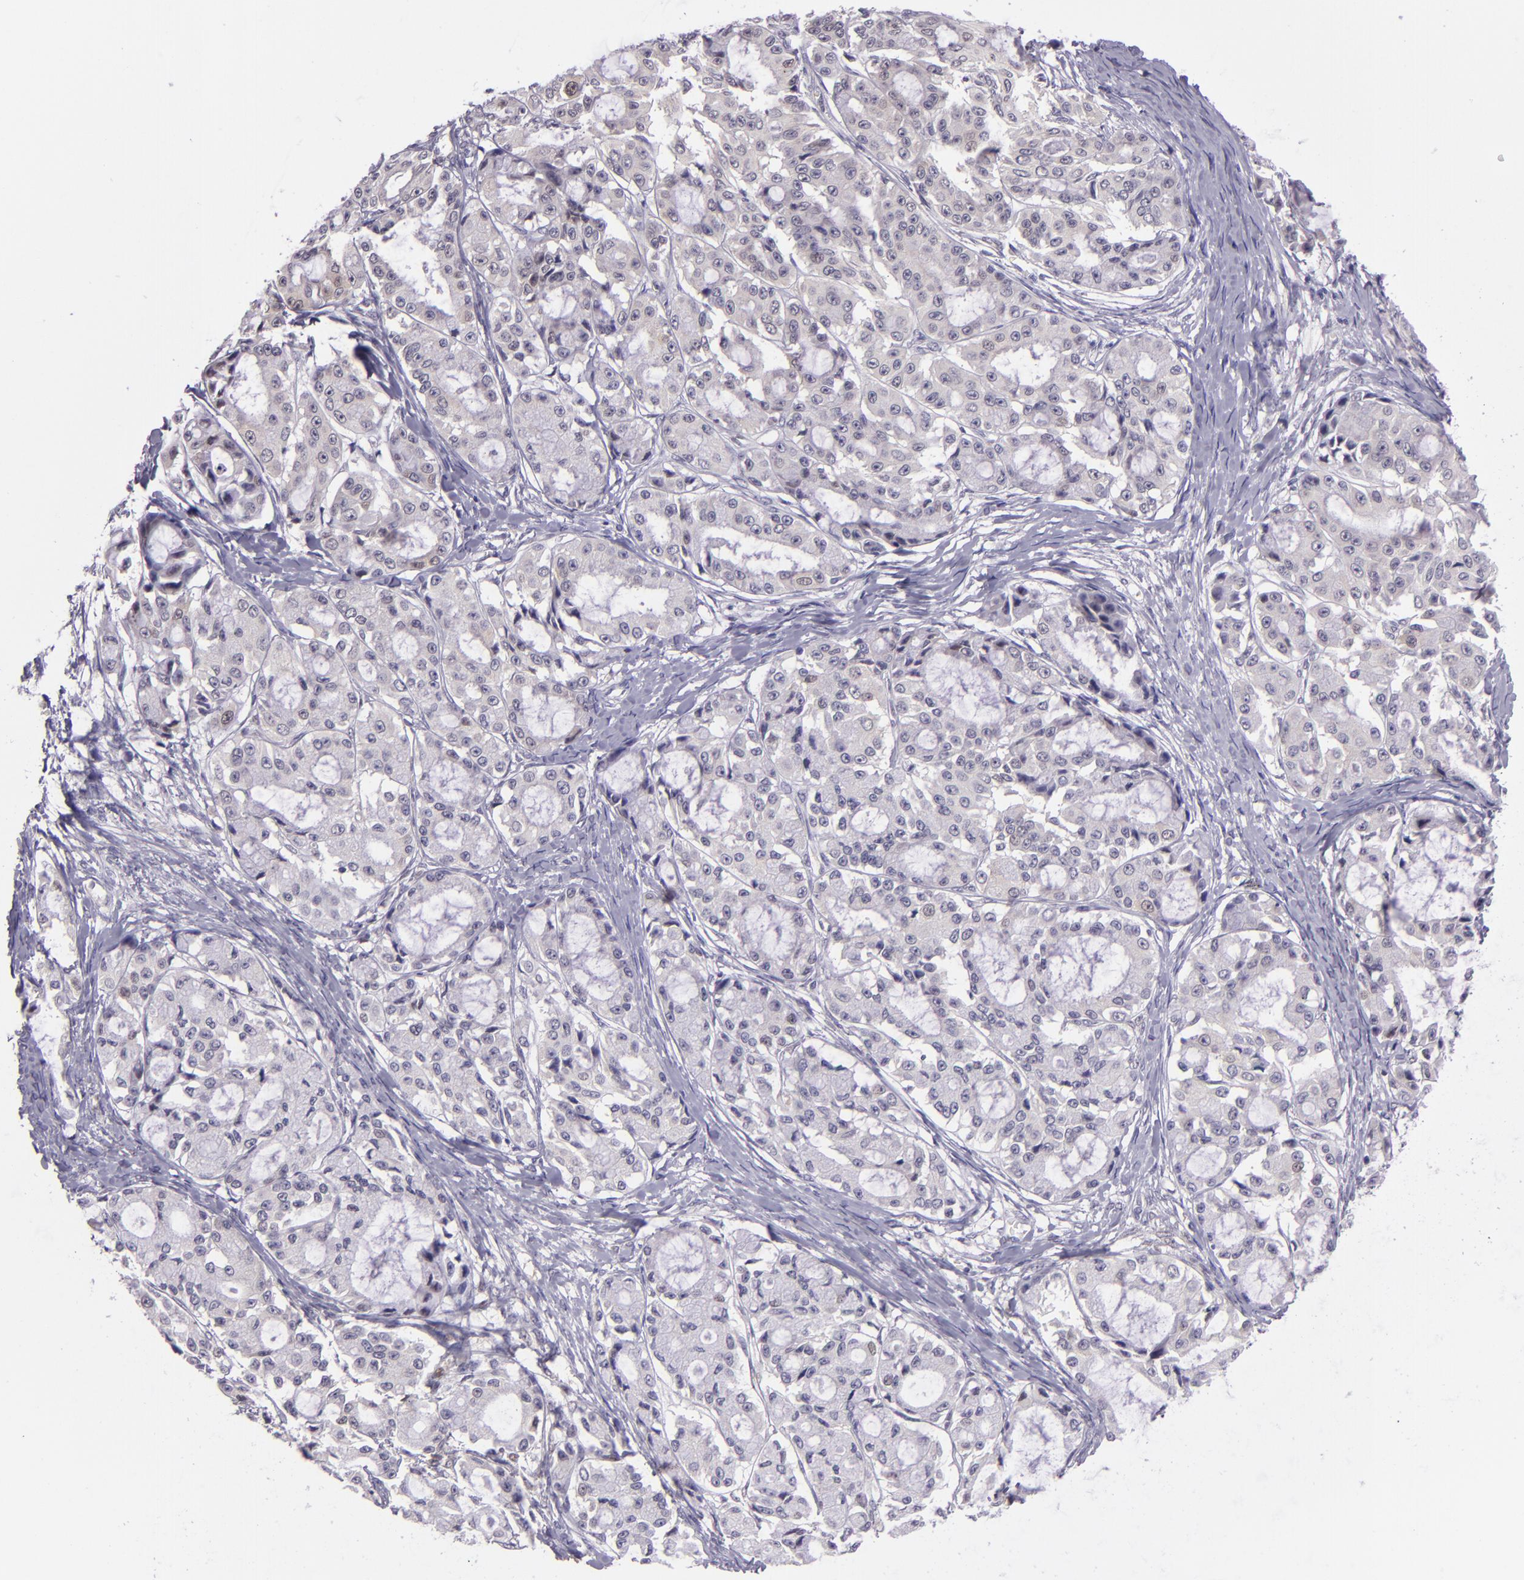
{"staining": {"intensity": "negative", "quantity": "none", "location": "none"}, "tissue": "ovarian cancer", "cell_type": "Tumor cells", "image_type": "cancer", "snomed": [{"axis": "morphology", "description": "Carcinoma, endometroid"}, {"axis": "topography", "description": "Ovary"}], "caption": "DAB immunohistochemical staining of human ovarian cancer (endometroid carcinoma) displays no significant expression in tumor cells.", "gene": "CSE1L", "patient": {"sex": "female", "age": 61}}